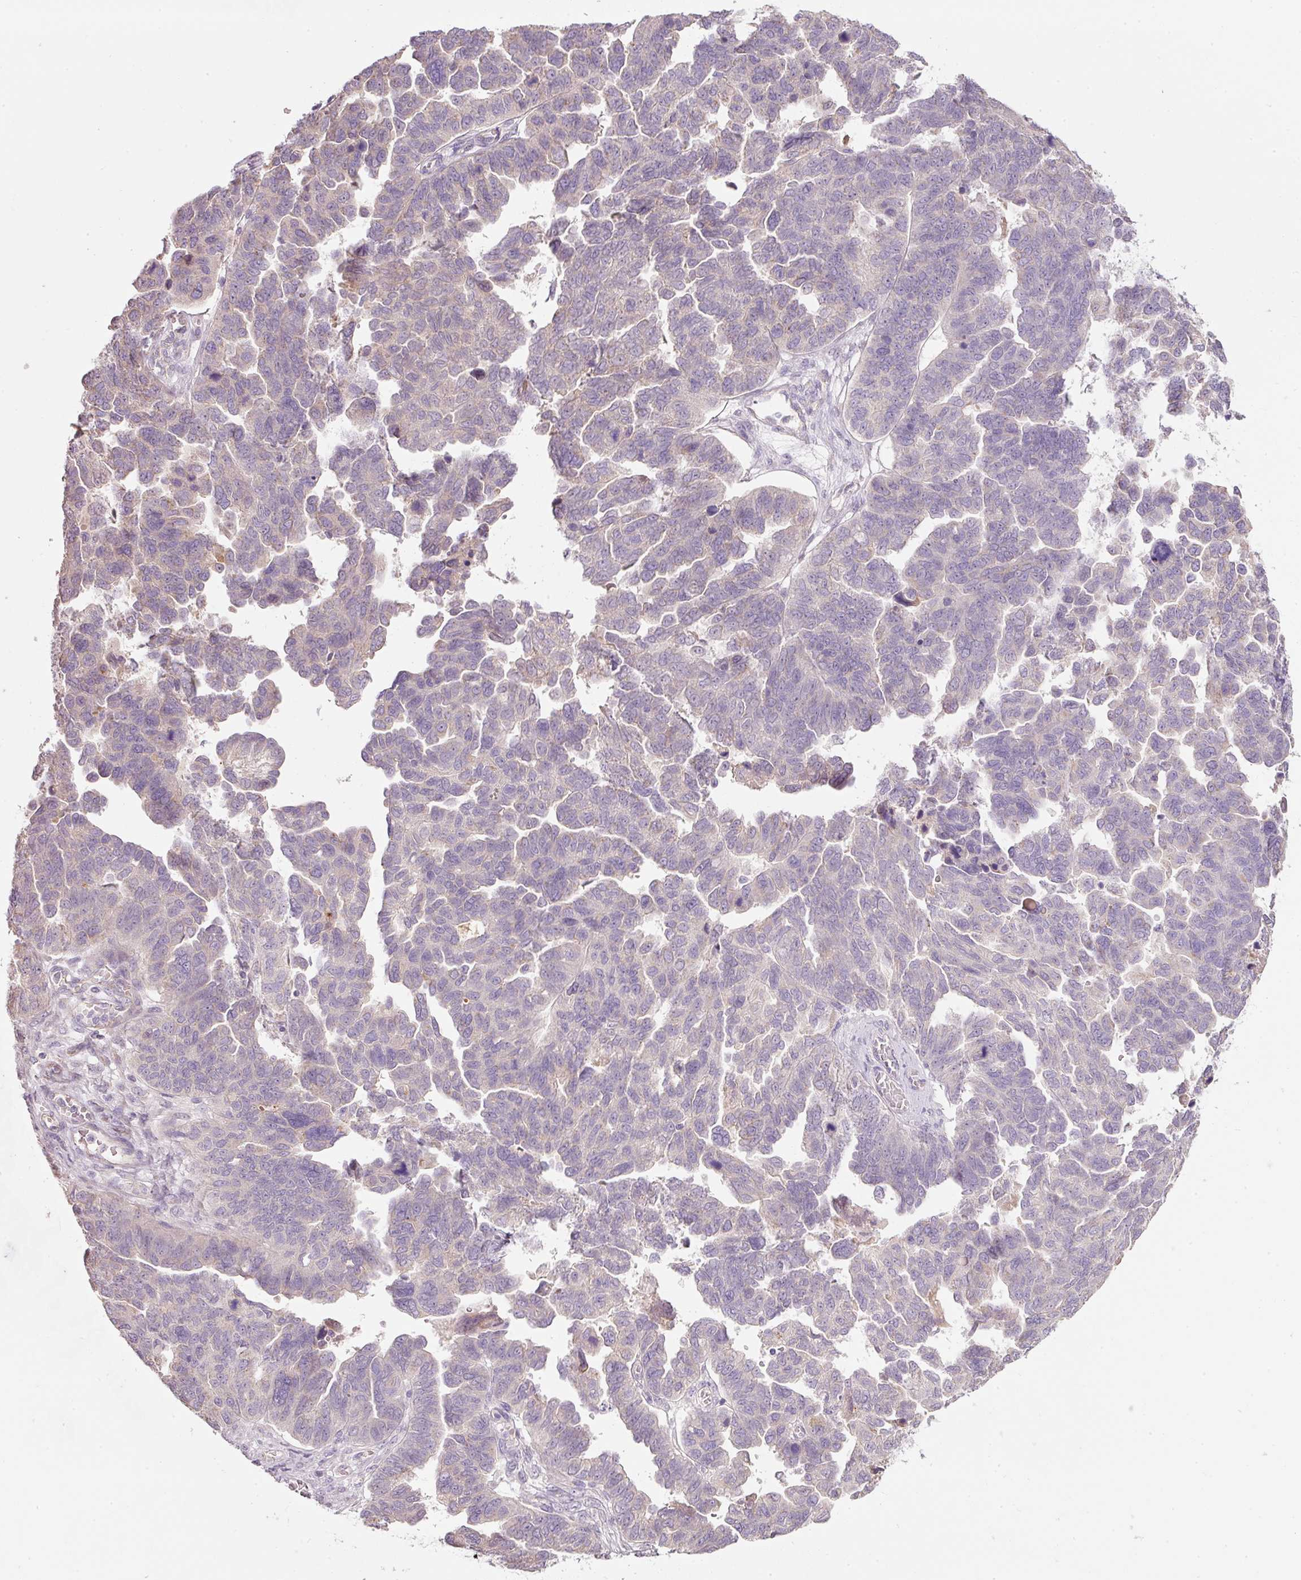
{"staining": {"intensity": "weak", "quantity": "<25%", "location": "cytoplasmic/membranous"}, "tissue": "ovarian cancer", "cell_type": "Tumor cells", "image_type": "cancer", "snomed": [{"axis": "morphology", "description": "Cystadenocarcinoma, serous, NOS"}, {"axis": "topography", "description": "Ovary"}], "caption": "There is no significant positivity in tumor cells of ovarian cancer (serous cystadenocarcinoma).", "gene": "NBPF11", "patient": {"sex": "female", "age": 64}}